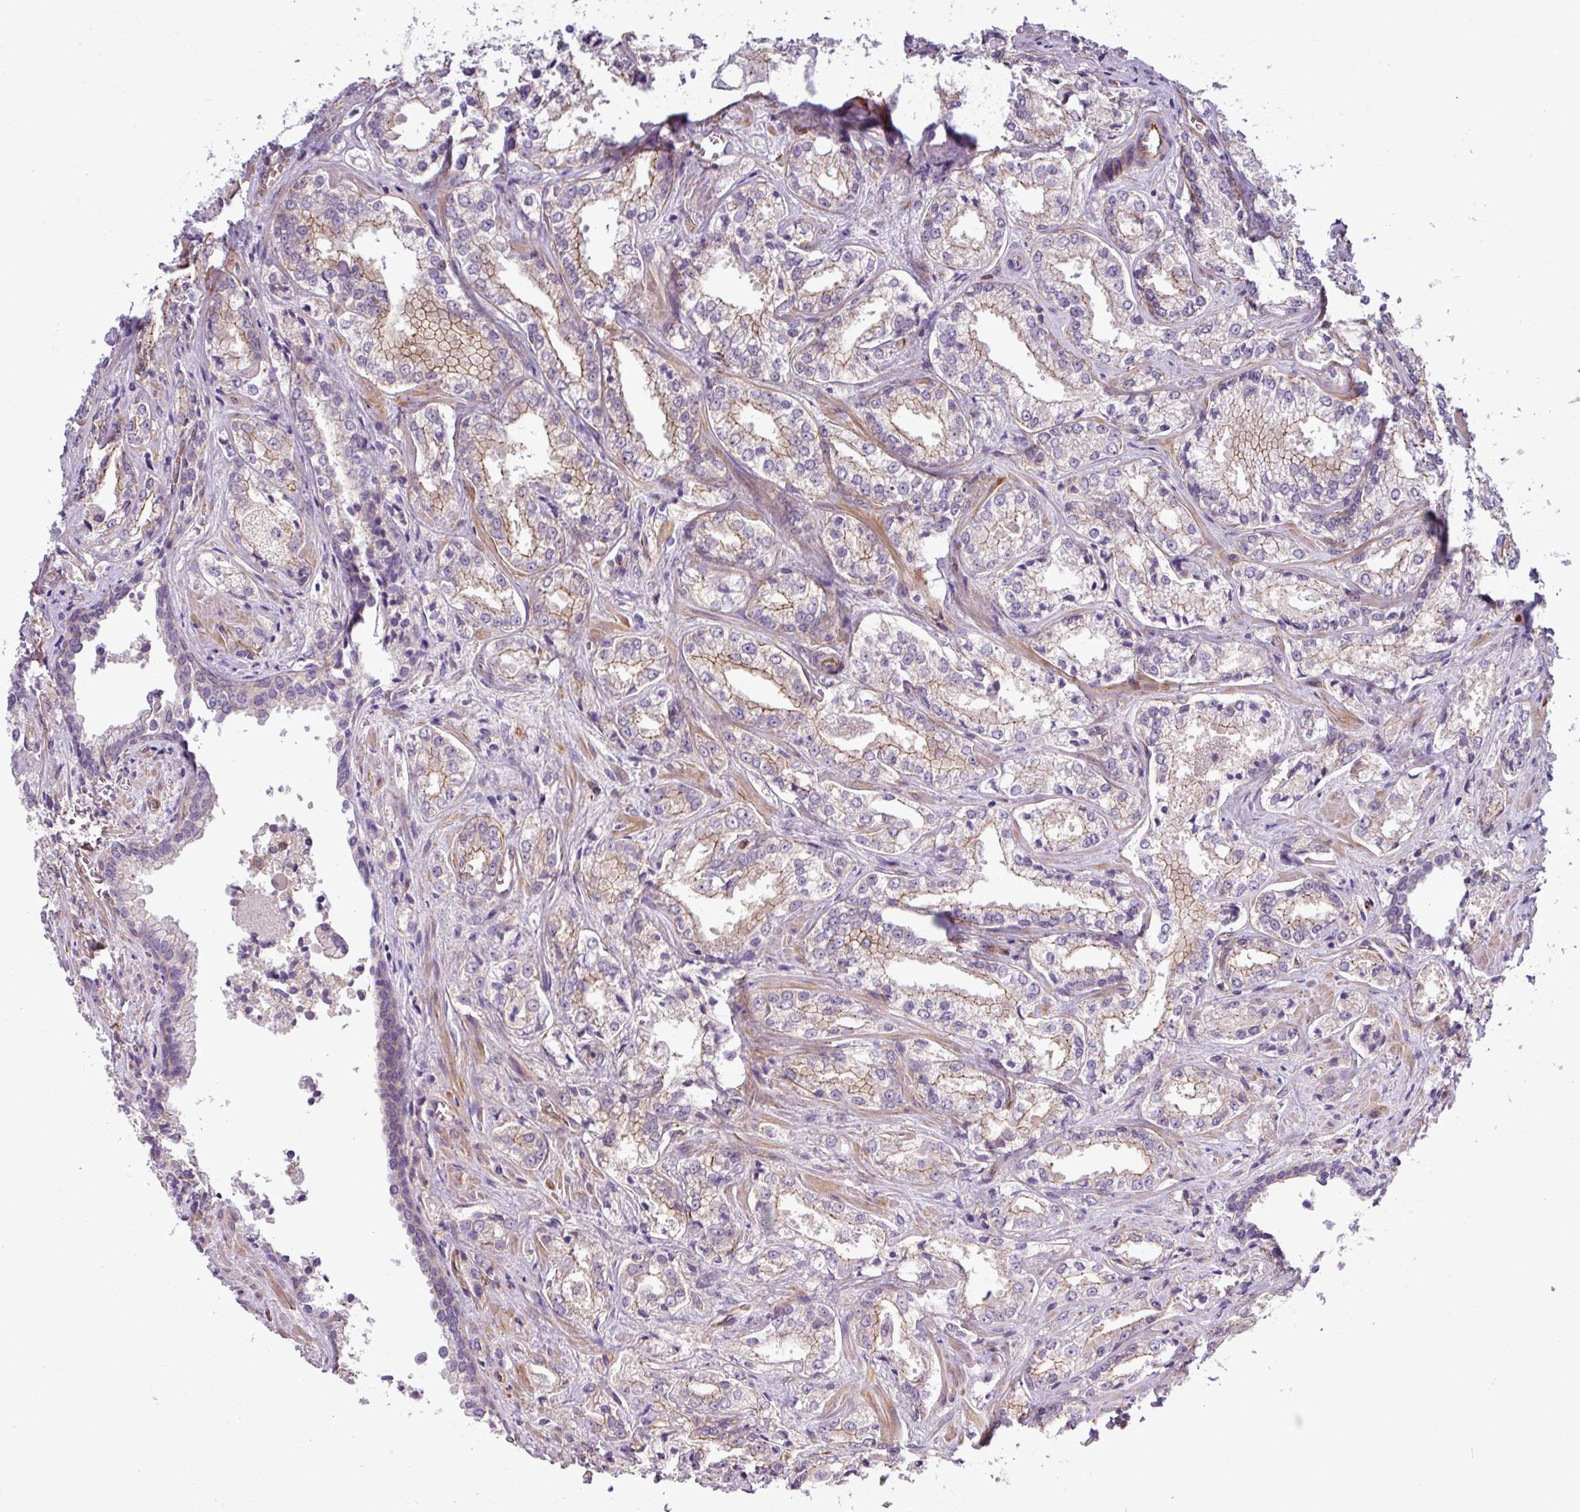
{"staining": {"intensity": "moderate", "quantity": "25%-75%", "location": "cytoplasmic/membranous"}, "tissue": "prostate cancer", "cell_type": "Tumor cells", "image_type": "cancer", "snomed": [{"axis": "morphology", "description": "Adenocarcinoma, Low grade"}, {"axis": "topography", "description": "Prostate"}], "caption": "Prostate cancer was stained to show a protein in brown. There is medium levels of moderate cytoplasmic/membranous expression in approximately 25%-75% of tumor cells.", "gene": "PARD6A", "patient": {"sex": "male", "age": 47}}